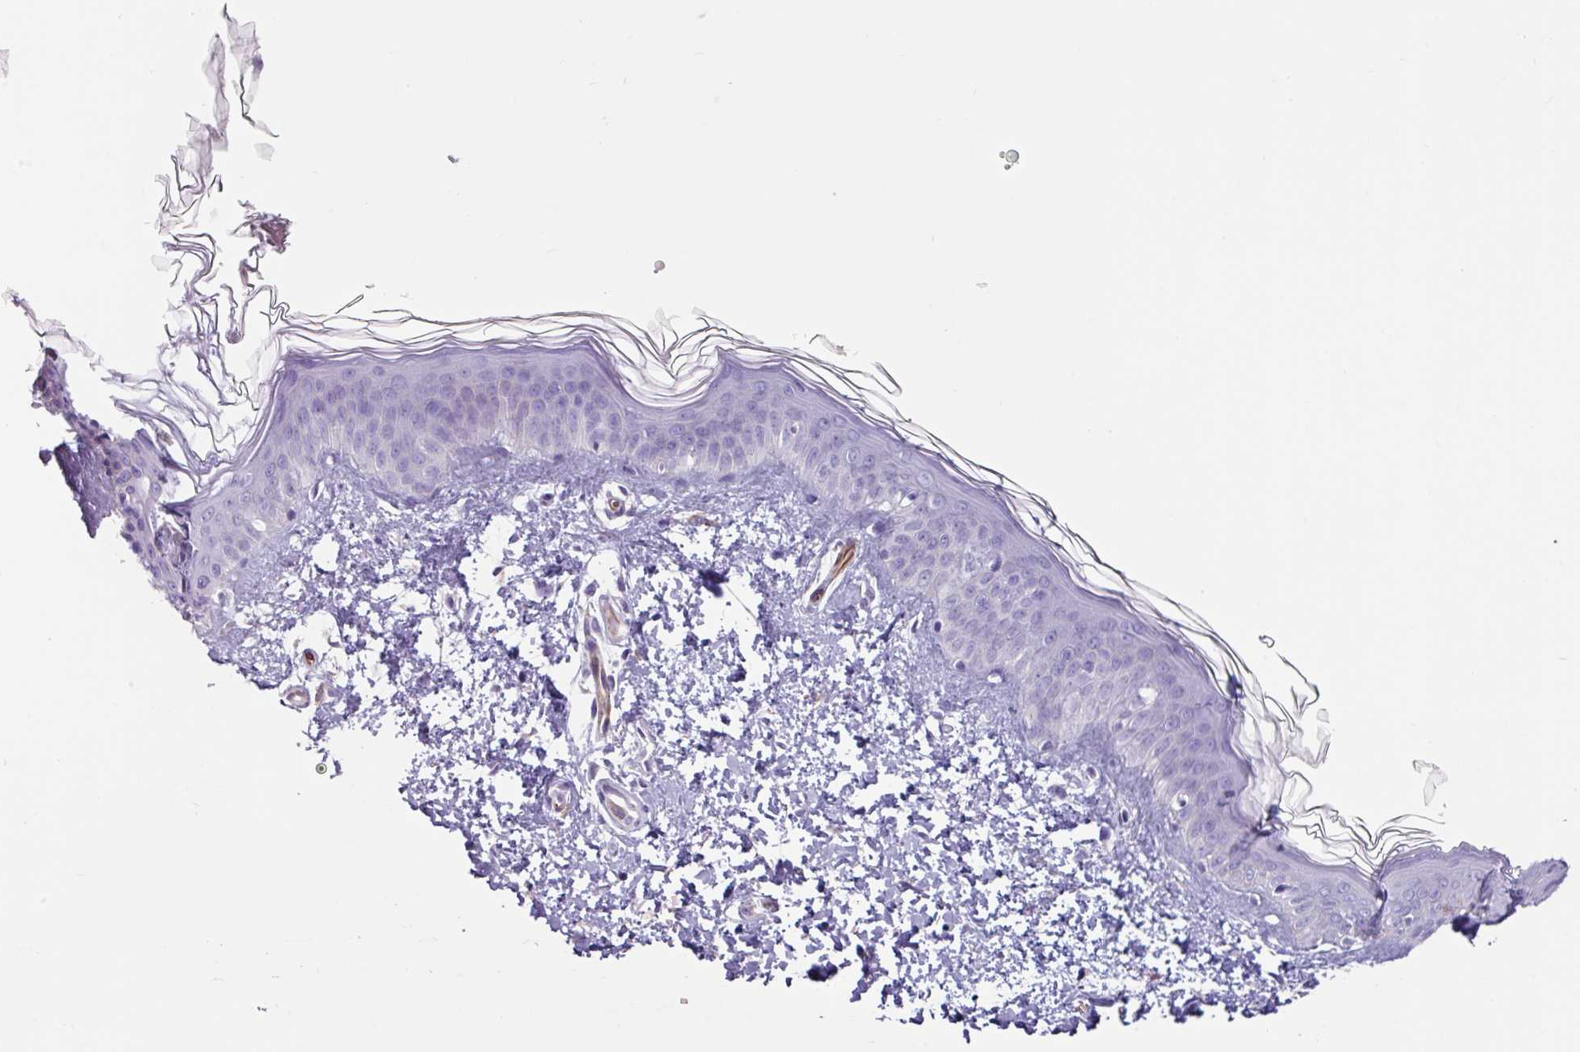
{"staining": {"intensity": "negative", "quantity": "none", "location": "none"}, "tissue": "skin", "cell_type": "Fibroblasts", "image_type": "normal", "snomed": [{"axis": "morphology", "description": "Normal tissue, NOS"}, {"axis": "topography", "description": "Skin"}], "caption": "Immunohistochemical staining of normal skin reveals no significant expression in fibroblasts.", "gene": "BTD", "patient": {"sex": "female", "age": 41}}